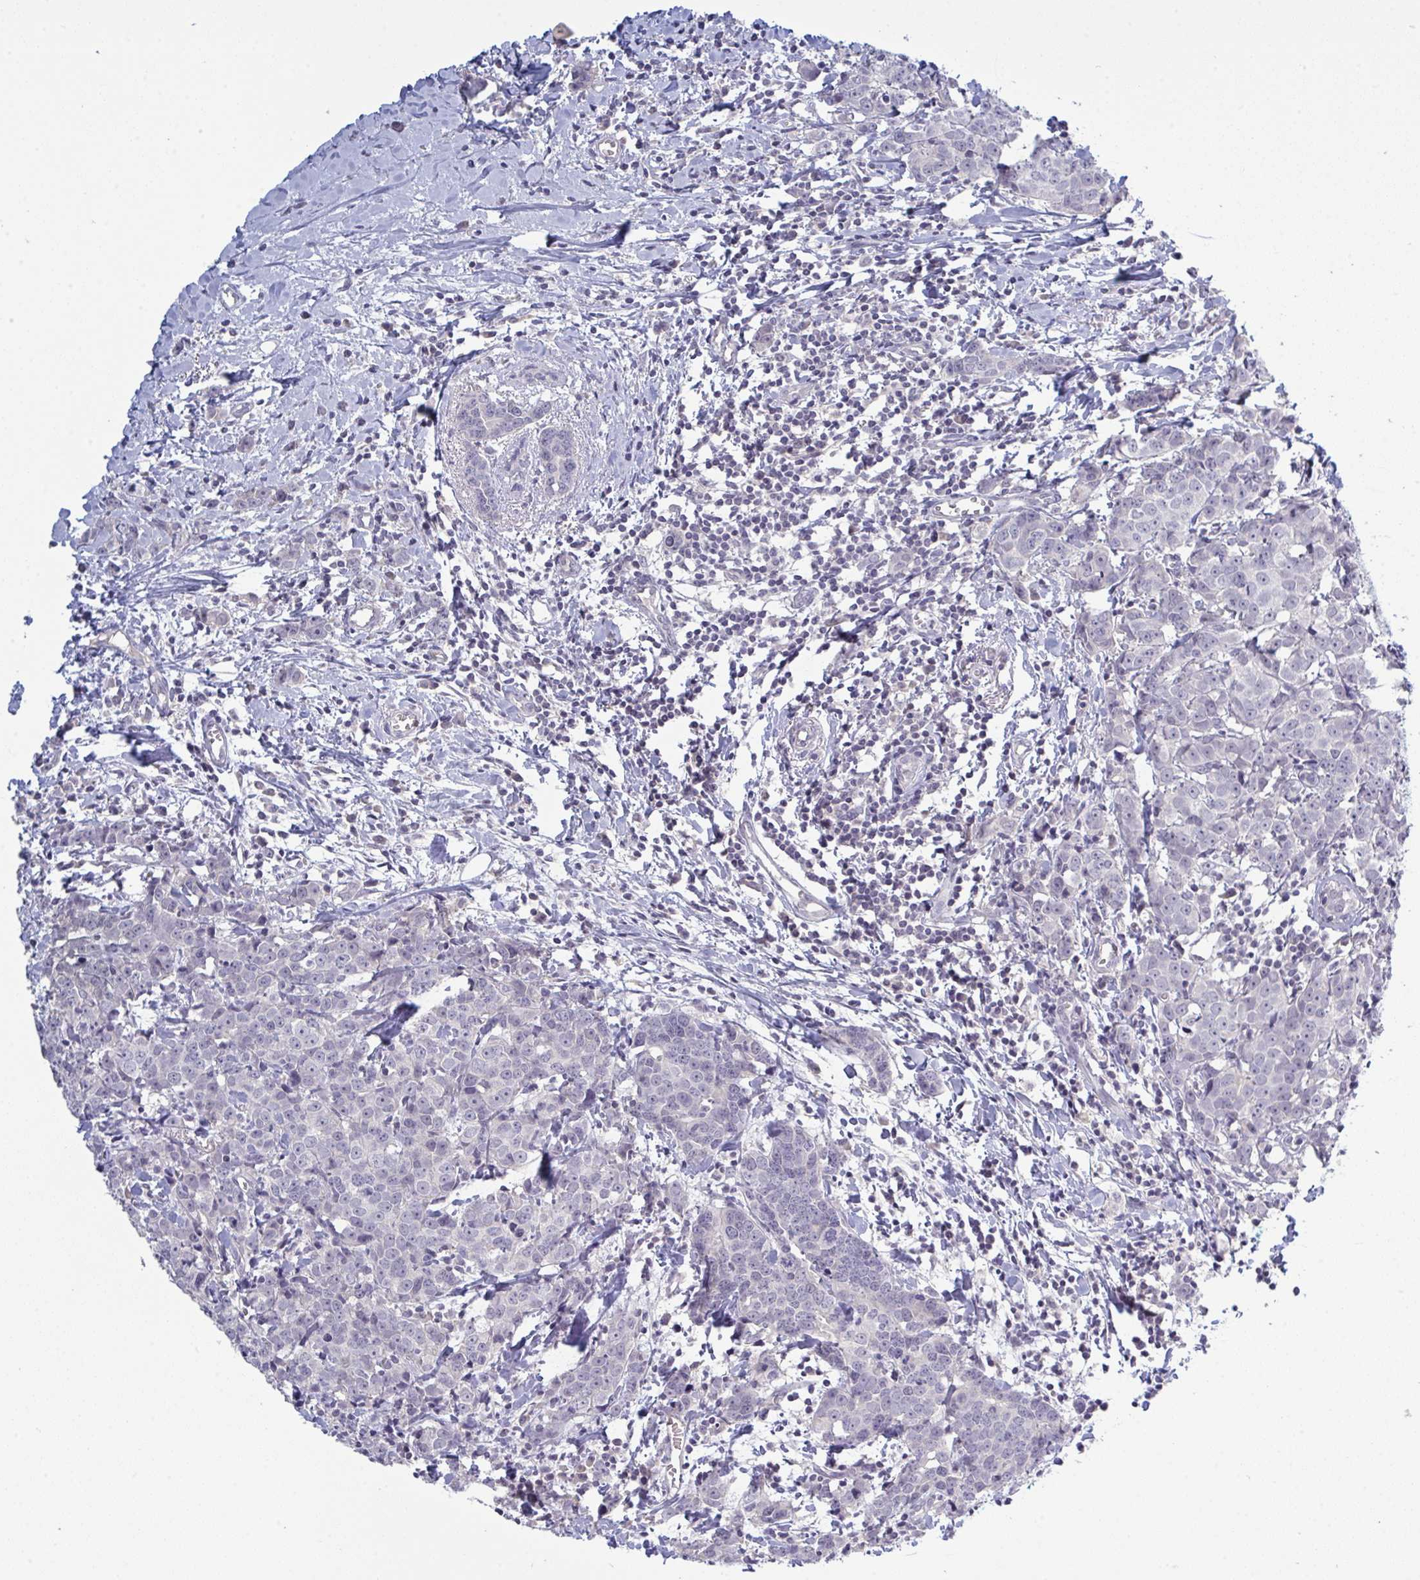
{"staining": {"intensity": "negative", "quantity": "none", "location": "none"}, "tissue": "breast cancer", "cell_type": "Tumor cells", "image_type": "cancer", "snomed": [{"axis": "morphology", "description": "Duct carcinoma"}, {"axis": "topography", "description": "Breast"}], "caption": "Tumor cells are negative for brown protein staining in invasive ductal carcinoma (breast).", "gene": "ZNF784", "patient": {"sex": "female", "age": 80}}